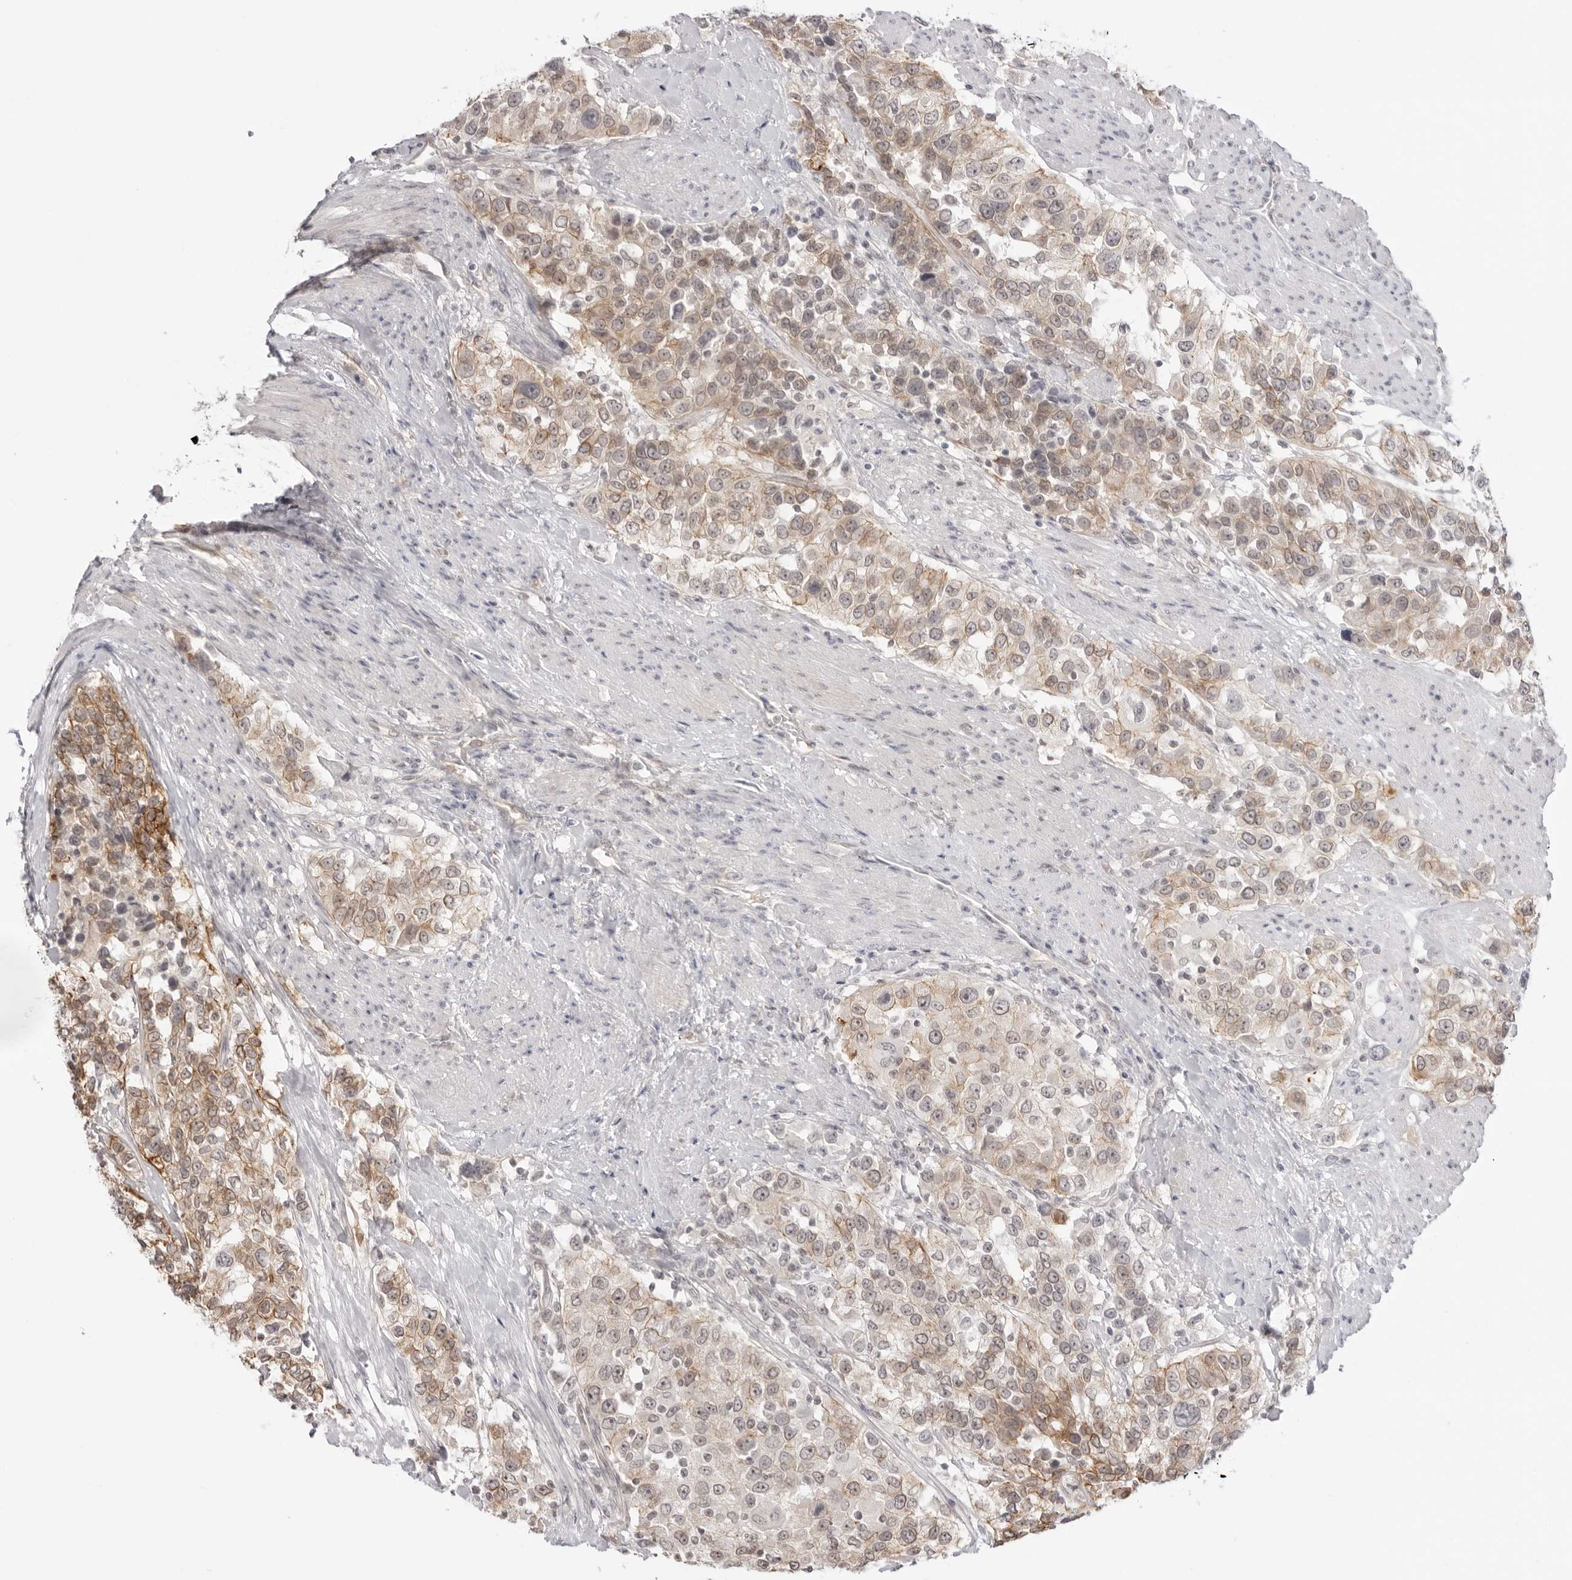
{"staining": {"intensity": "moderate", "quantity": "25%-75%", "location": "cytoplasmic/membranous"}, "tissue": "urothelial cancer", "cell_type": "Tumor cells", "image_type": "cancer", "snomed": [{"axis": "morphology", "description": "Urothelial carcinoma, High grade"}, {"axis": "topography", "description": "Urinary bladder"}], "caption": "Urothelial cancer tissue exhibits moderate cytoplasmic/membranous positivity in approximately 25%-75% of tumor cells", "gene": "TRAPPC3", "patient": {"sex": "female", "age": 80}}